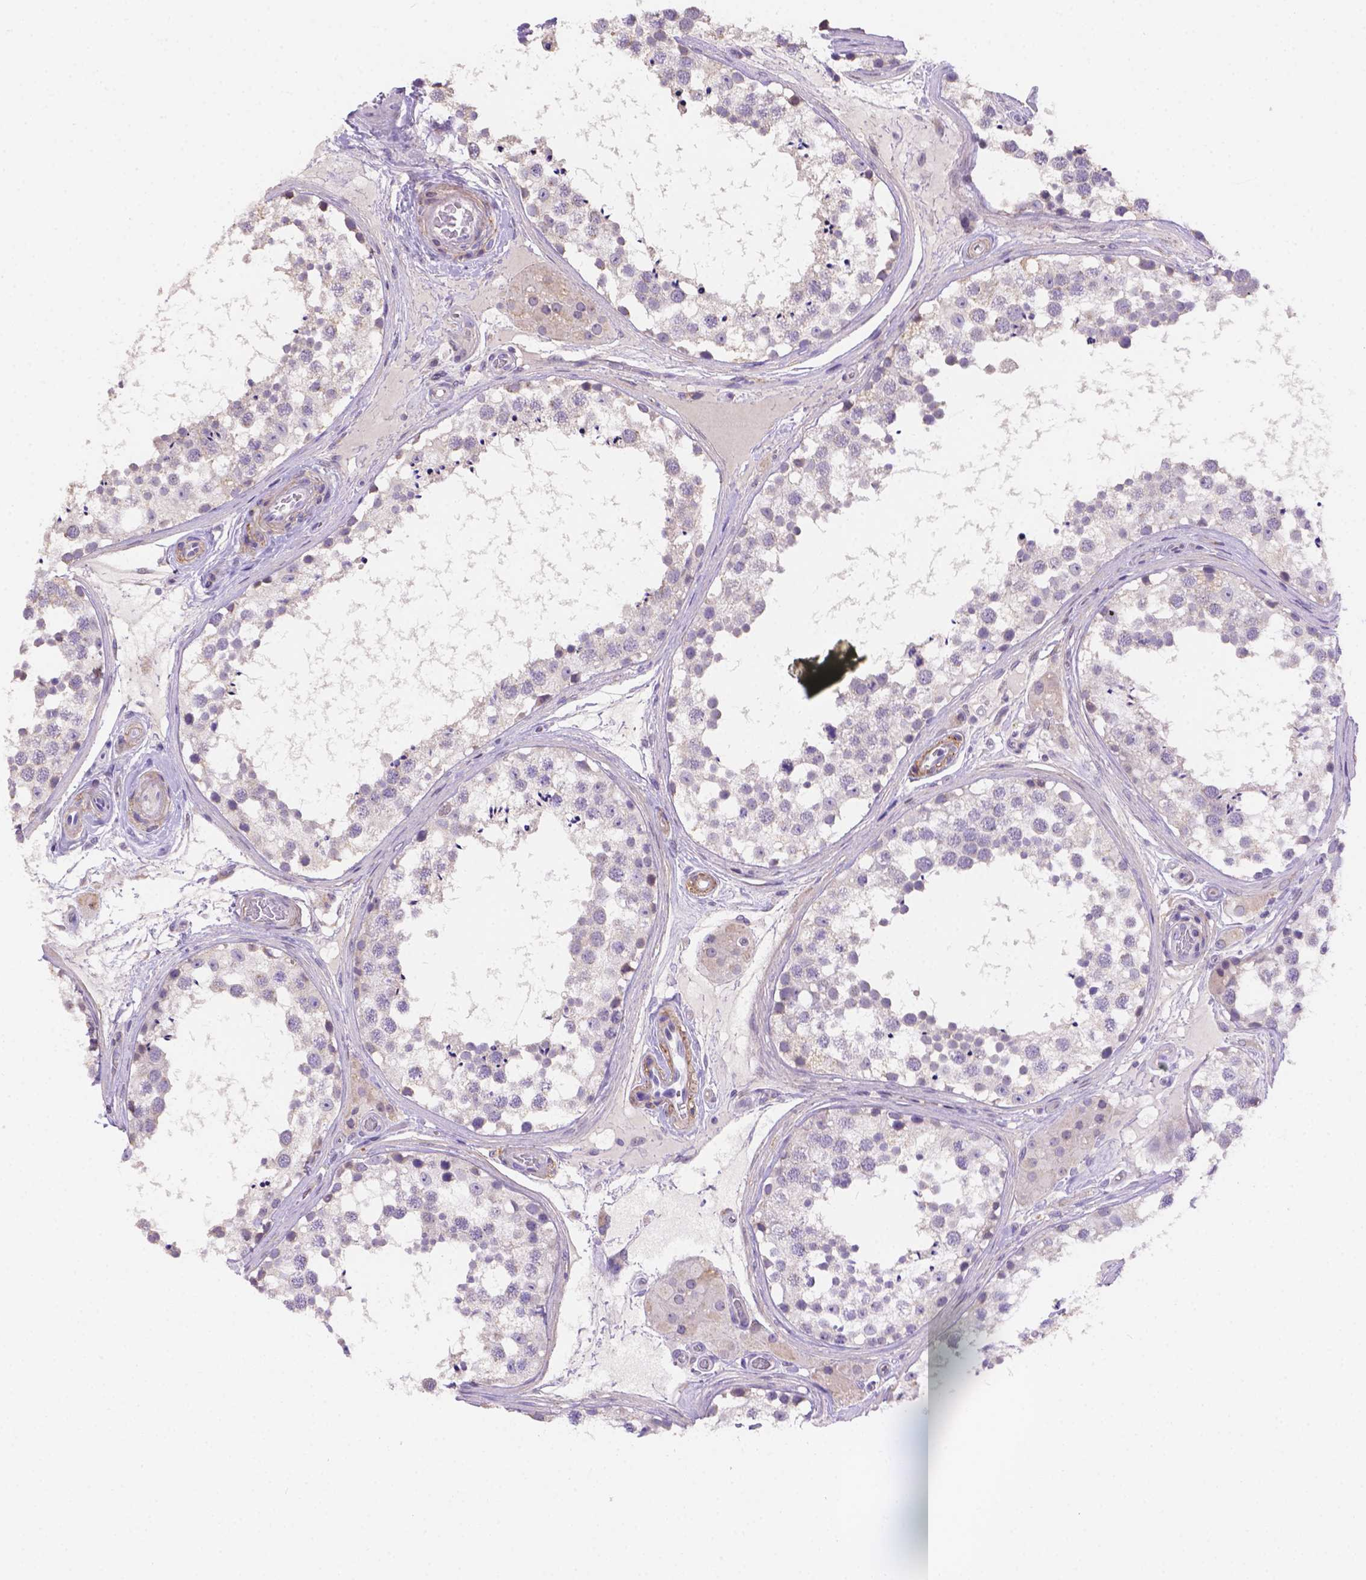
{"staining": {"intensity": "negative", "quantity": "none", "location": "none"}, "tissue": "testis", "cell_type": "Cells in seminiferous ducts", "image_type": "normal", "snomed": [{"axis": "morphology", "description": "Normal tissue, NOS"}, {"axis": "morphology", "description": "Seminoma, NOS"}, {"axis": "topography", "description": "Testis"}], "caption": "Testis was stained to show a protein in brown. There is no significant positivity in cells in seminiferous ducts. (Stains: DAB IHC with hematoxylin counter stain, Microscopy: brightfield microscopy at high magnification).", "gene": "NXPE2", "patient": {"sex": "male", "age": 65}}